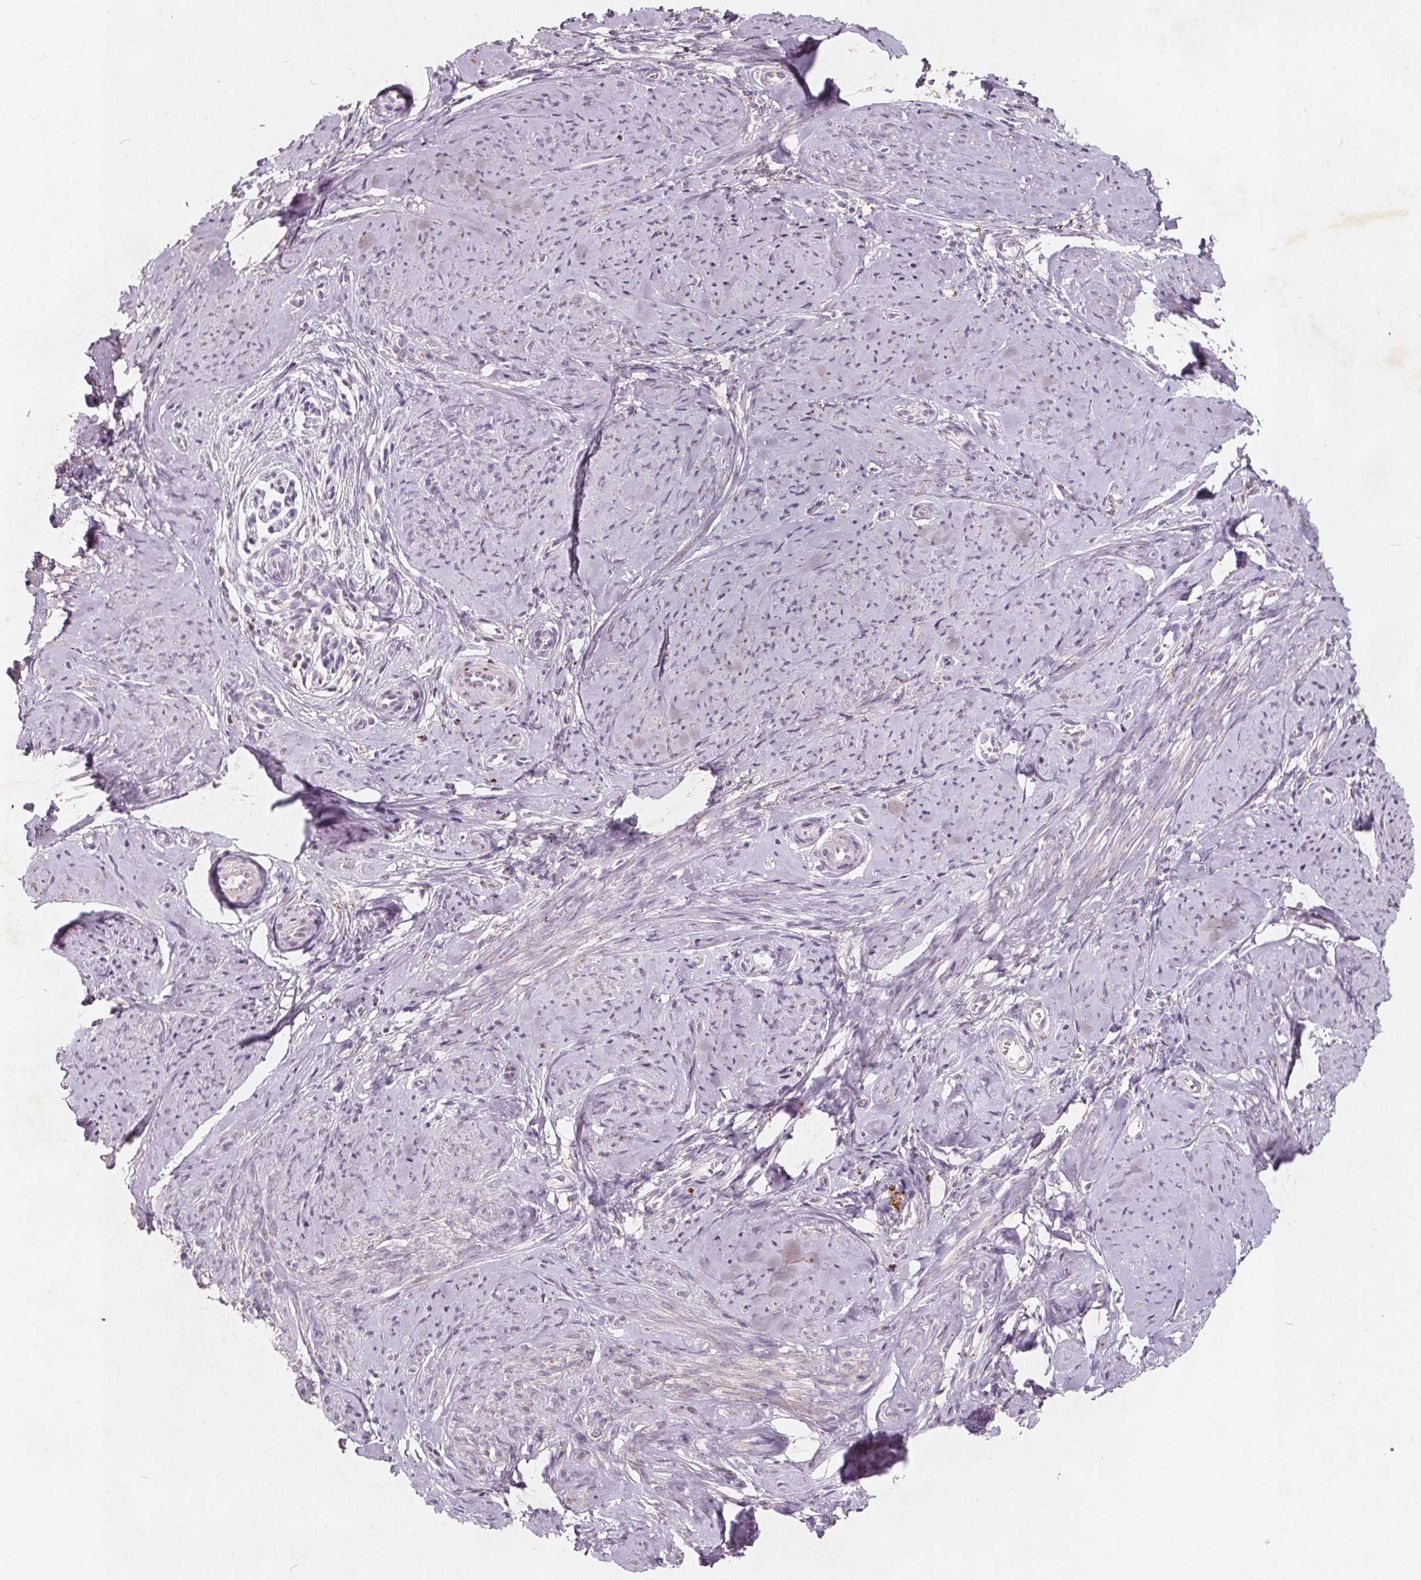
{"staining": {"intensity": "negative", "quantity": "none", "location": "none"}, "tissue": "smooth muscle", "cell_type": "Smooth muscle cells", "image_type": "normal", "snomed": [{"axis": "morphology", "description": "Normal tissue, NOS"}, {"axis": "topography", "description": "Smooth muscle"}], "caption": "Smooth muscle cells show no significant protein expression in normal smooth muscle. (Immunohistochemistry, brightfield microscopy, high magnification).", "gene": "C19orf84", "patient": {"sex": "female", "age": 48}}